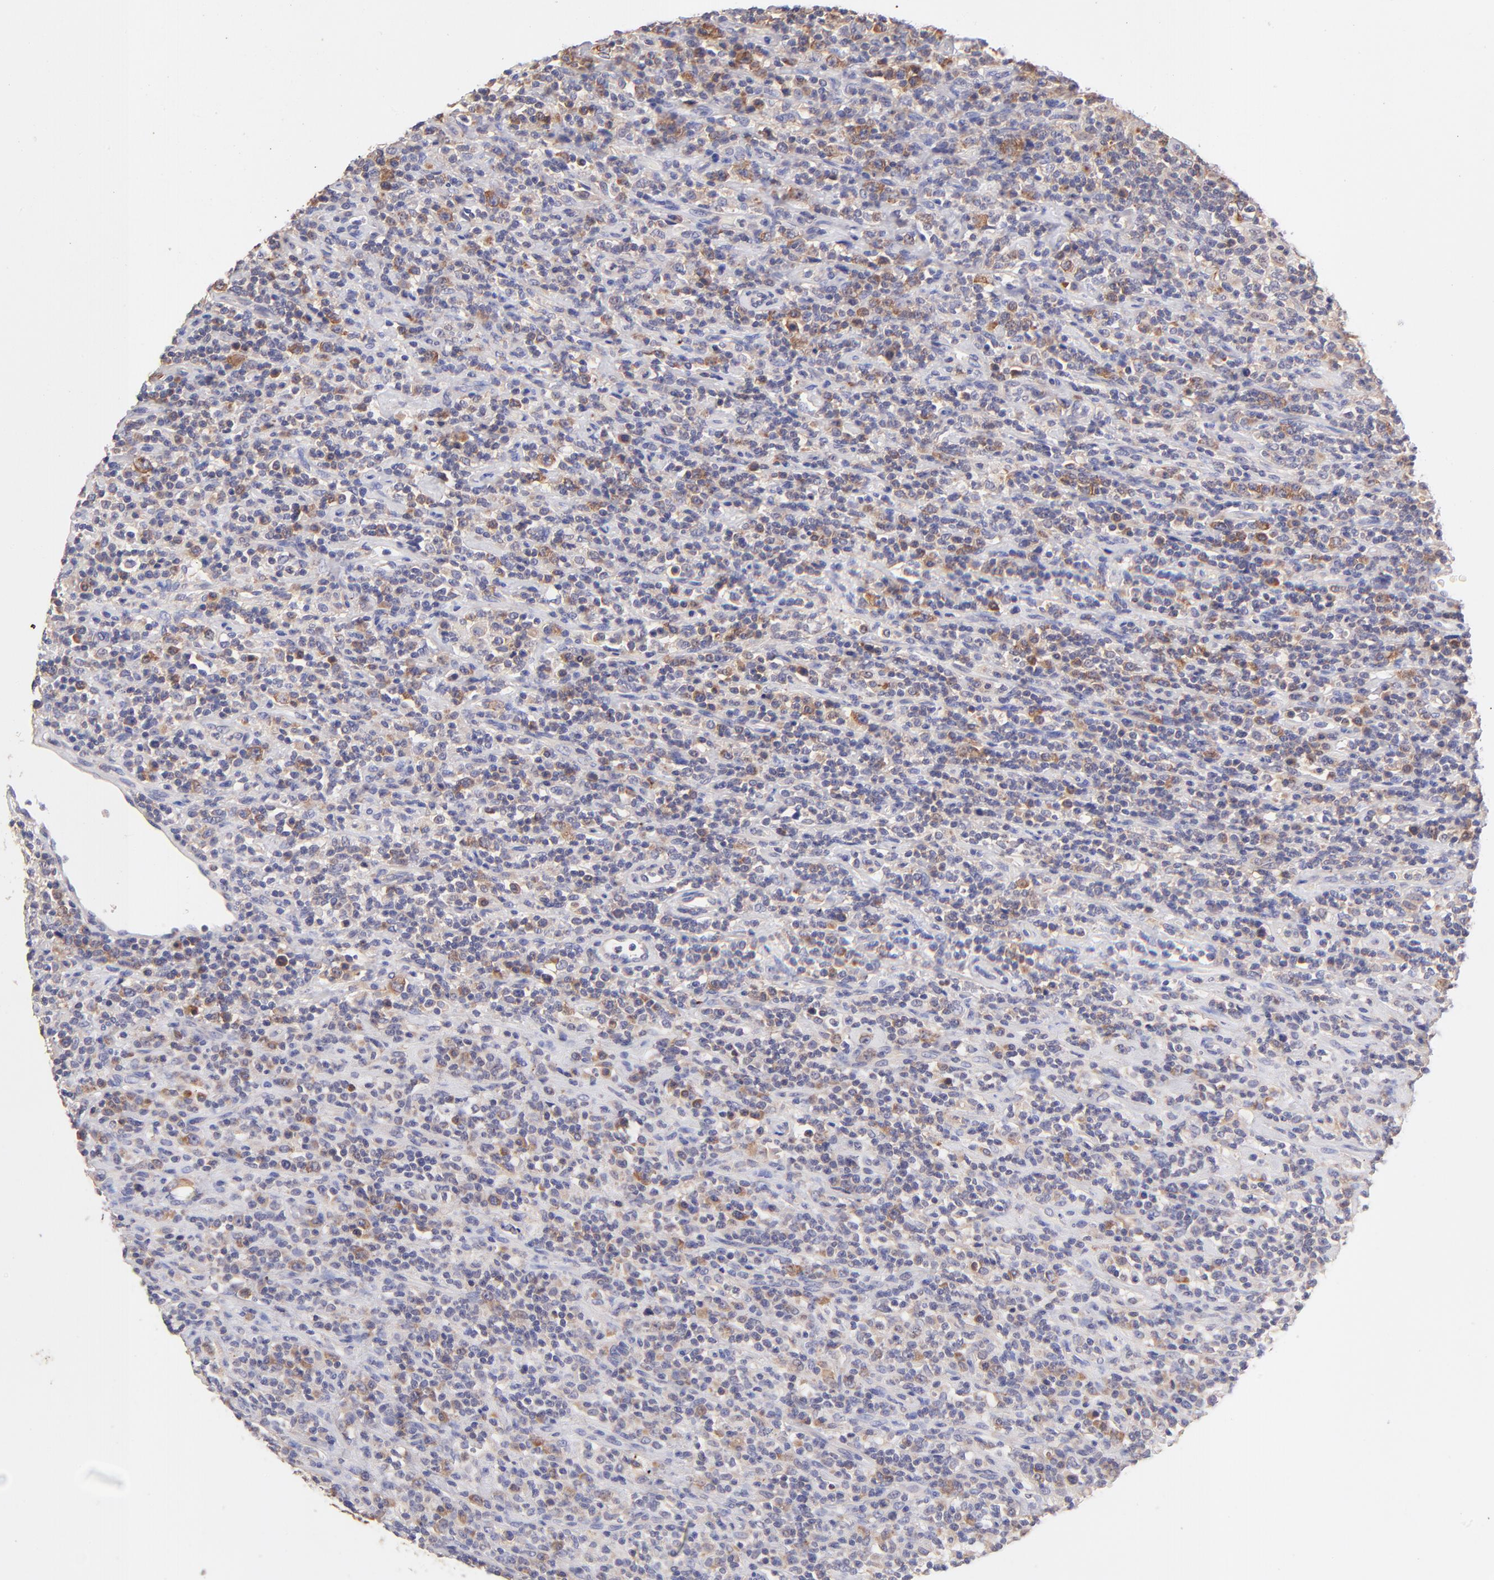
{"staining": {"intensity": "weak", "quantity": "25%-75%", "location": "cytoplasmic/membranous"}, "tissue": "lymphoma", "cell_type": "Tumor cells", "image_type": "cancer", "snomed": [{"axis": "morphology", "description": "Hodgkin's disease, NOS"}, {"axis": "topography", "description": "Lymph node"}], "caption": "Immunohistochemical staining of Hodgkin's disease demonstrates low levels of weak cytoplasmic/membranous staining in about 25%-75% of tumor cells.", "gene": "RPL11", "patient": {"sex": "male", "age": 65}}